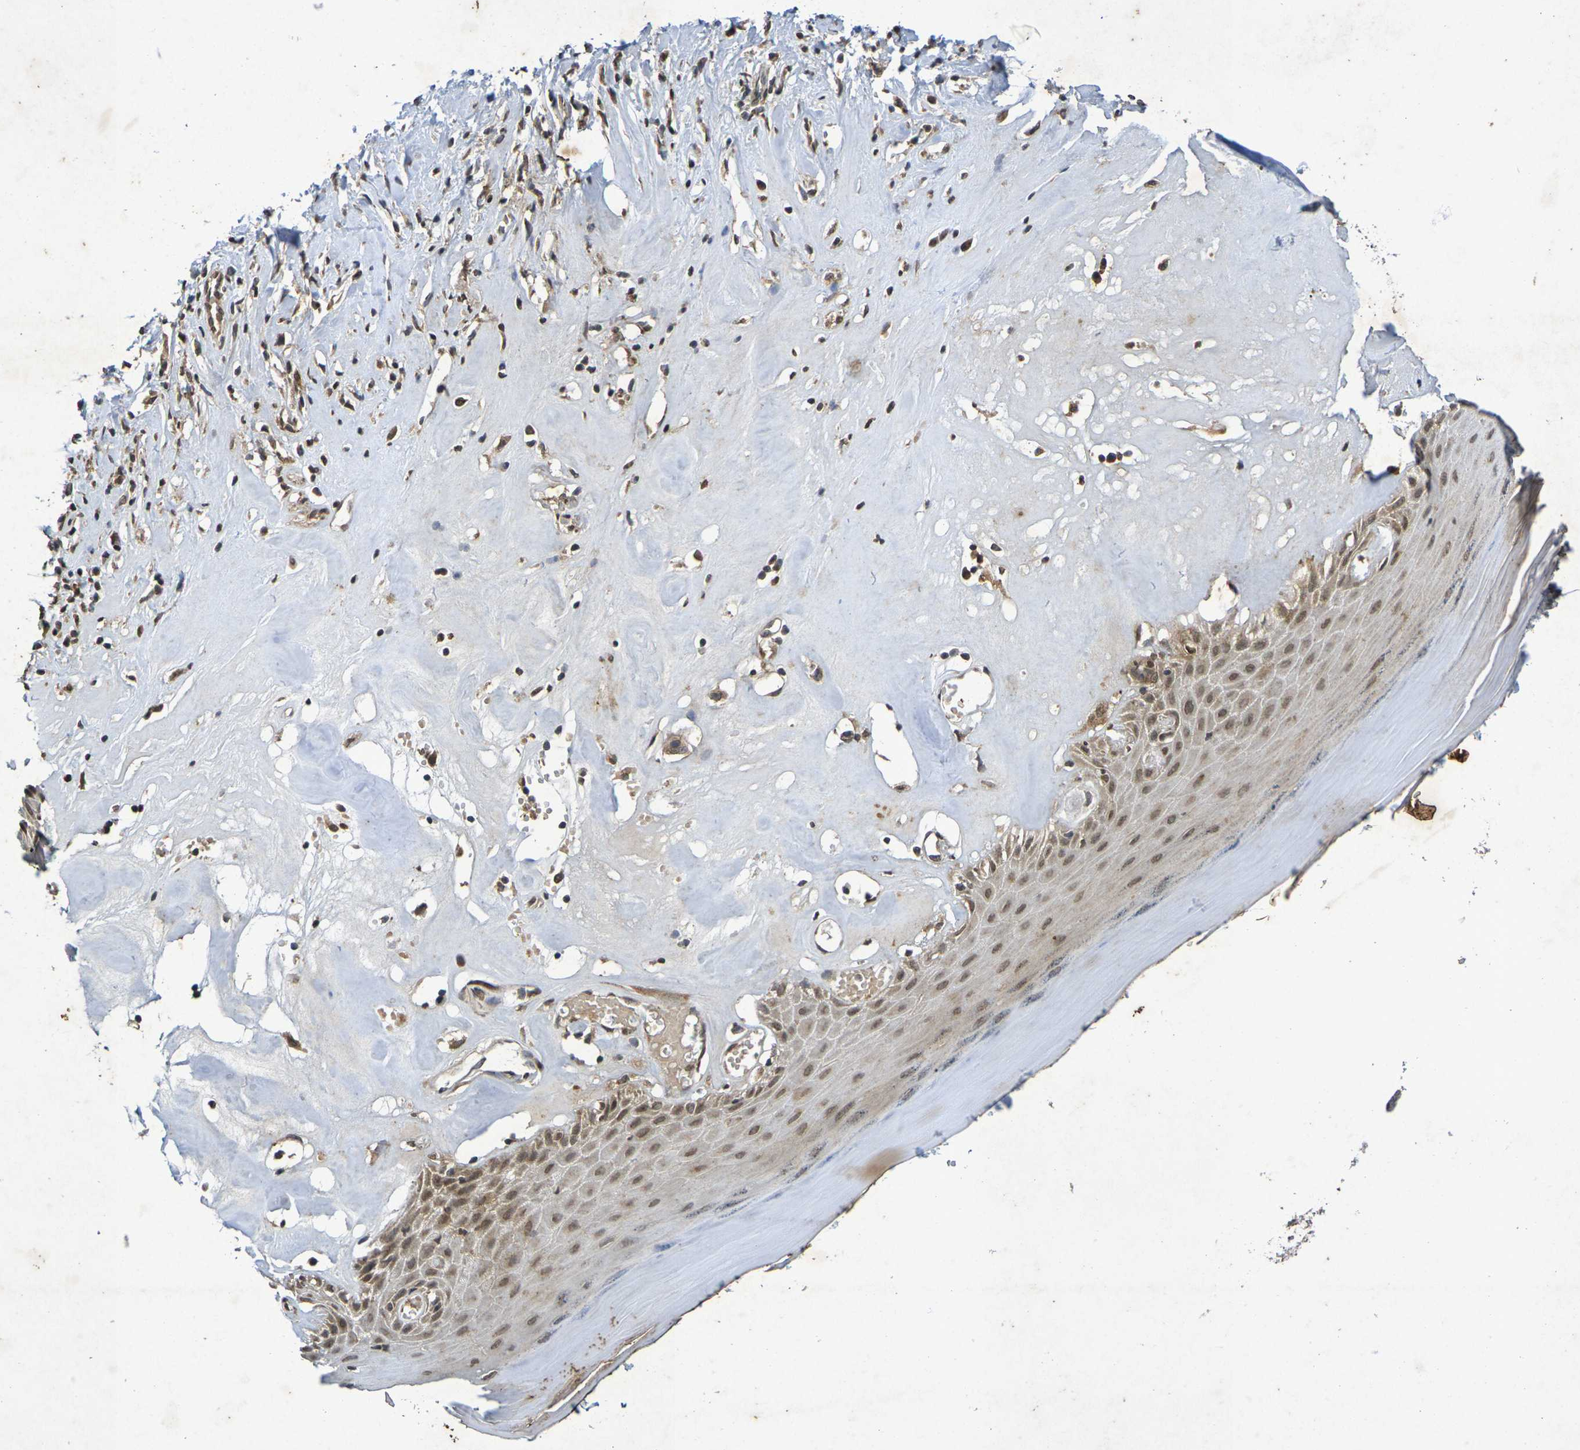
{"staining": {"intensity": "moderate", "quantity": ">75%", "location": "cytoplasmic/membranous,nuclear"}, "tissue": "skin", "cell_type": "Epidermal cells", "image_type": "normal", "snomed": [{"axis": "morphology", "description": "Normal tissue, NOS"}, {"axis": "morphology", "description": "Inflammation, NOS"}, {"axis": "topography", "description": "Vulva"}], "caption": "High-magnification brightfield microscopy of normal skin stained with DAB (3,3'-diaminobenzidine) (brown) and counterstained with hematoxylin (blue). epidermal cells exhibit moderate cytoplasmic/membranous,nuclear expression is seen in about>75% of cells. (Brightfield microscopy of DAB IHC at high magnification).", "gene": "GUCY1A2", "patient": {"sex": "female", "age": 84}}